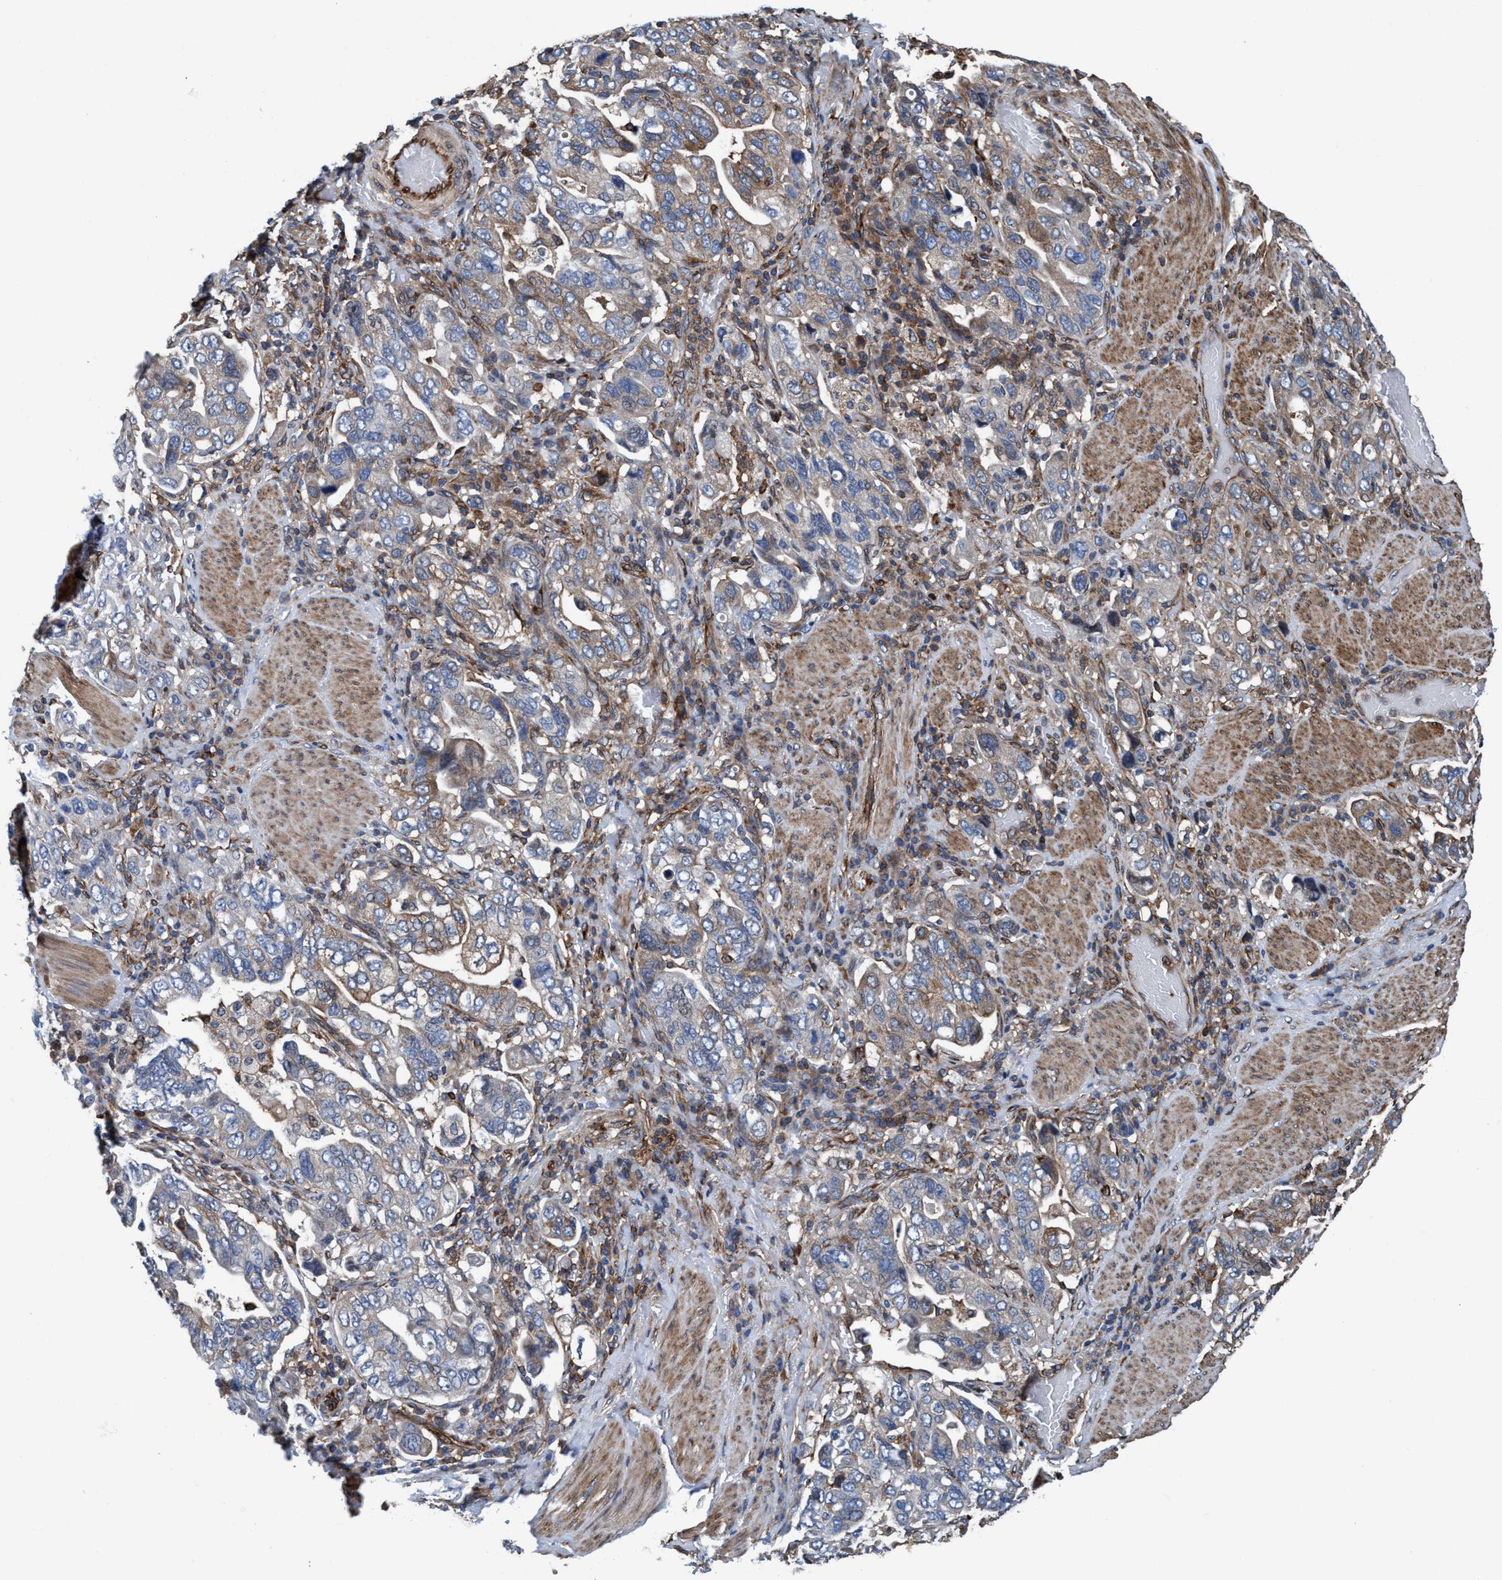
{"staining": {"intensity": "weak", "quantity": "<25%", "location": "cytoplasmic/membranous"}, "tissue": "stomach cancer", "cell_type": "Tumor cells", "image_type": "cancer", "snomed": [{"axis": "morphology", "description": "Adenocarcinoma, NOS"}, {"axis": "topography", "description": "Stomach, upper"}], "caption": "Image shows no significant protein positivity in tumor cells of stomach cancer. Nuclei are stained in blue.", "gene": "NMT1", "patient": {"sex": "male", "age": 62}}